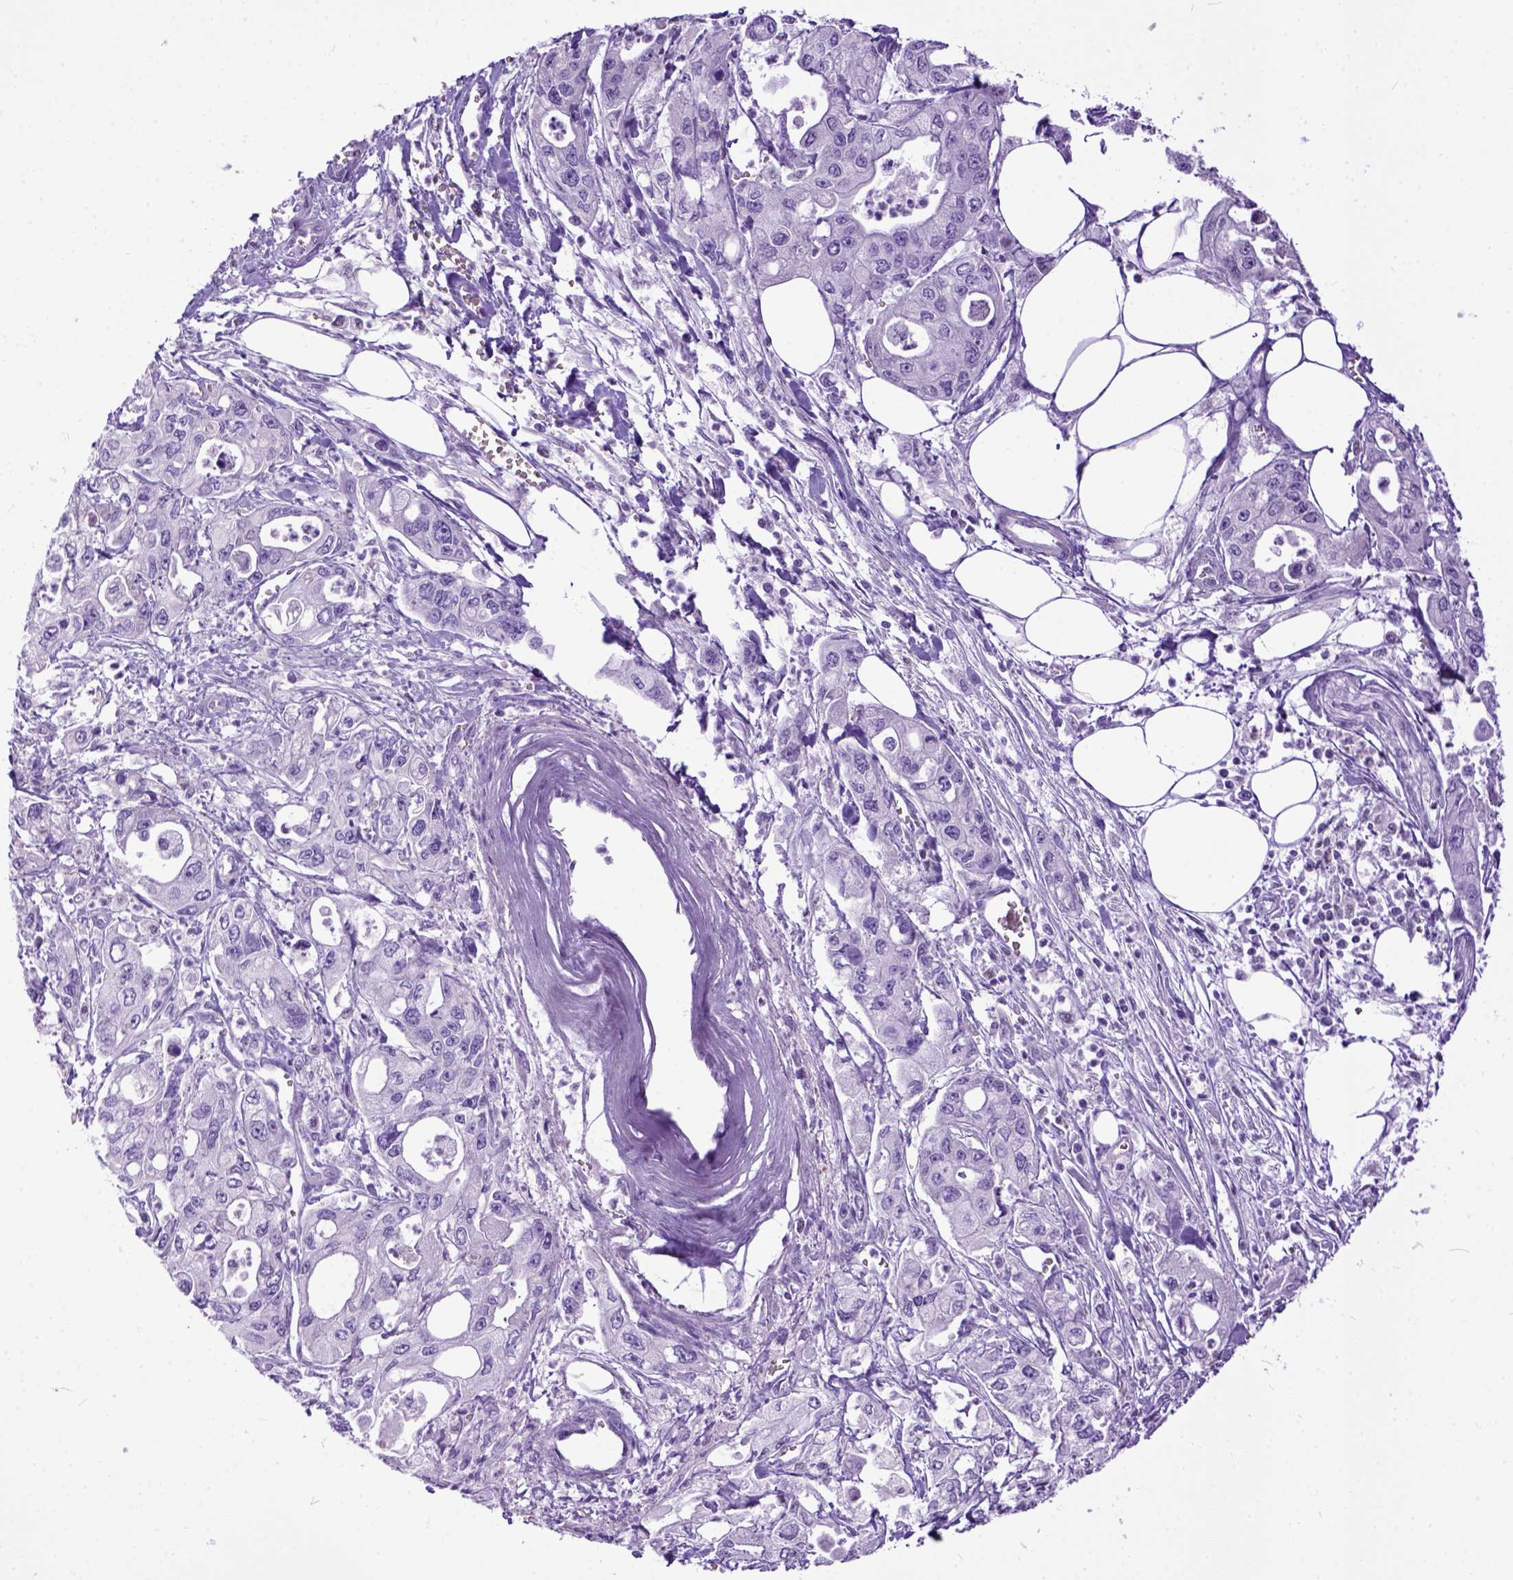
{"staining": {"intensity": "negative", "quantity": "none", "location": "none"}, "tissue": "pancreatic cancer", "cell_type": "Tumor cells", "image_type": "cancer", "snomed": [{"axis": "morphology", "description": "Adenocarcinoma, NOS"}, {"axis": "topography", "description": "Pancreas"}], "caption": "Tumor cells are negative for brown protein staining in pancreatic cancer (adenocarcinoma). (DAB IHC, high magnification).", "gene": "CRB1", "patient": {"sex": "male", "age": 70}}